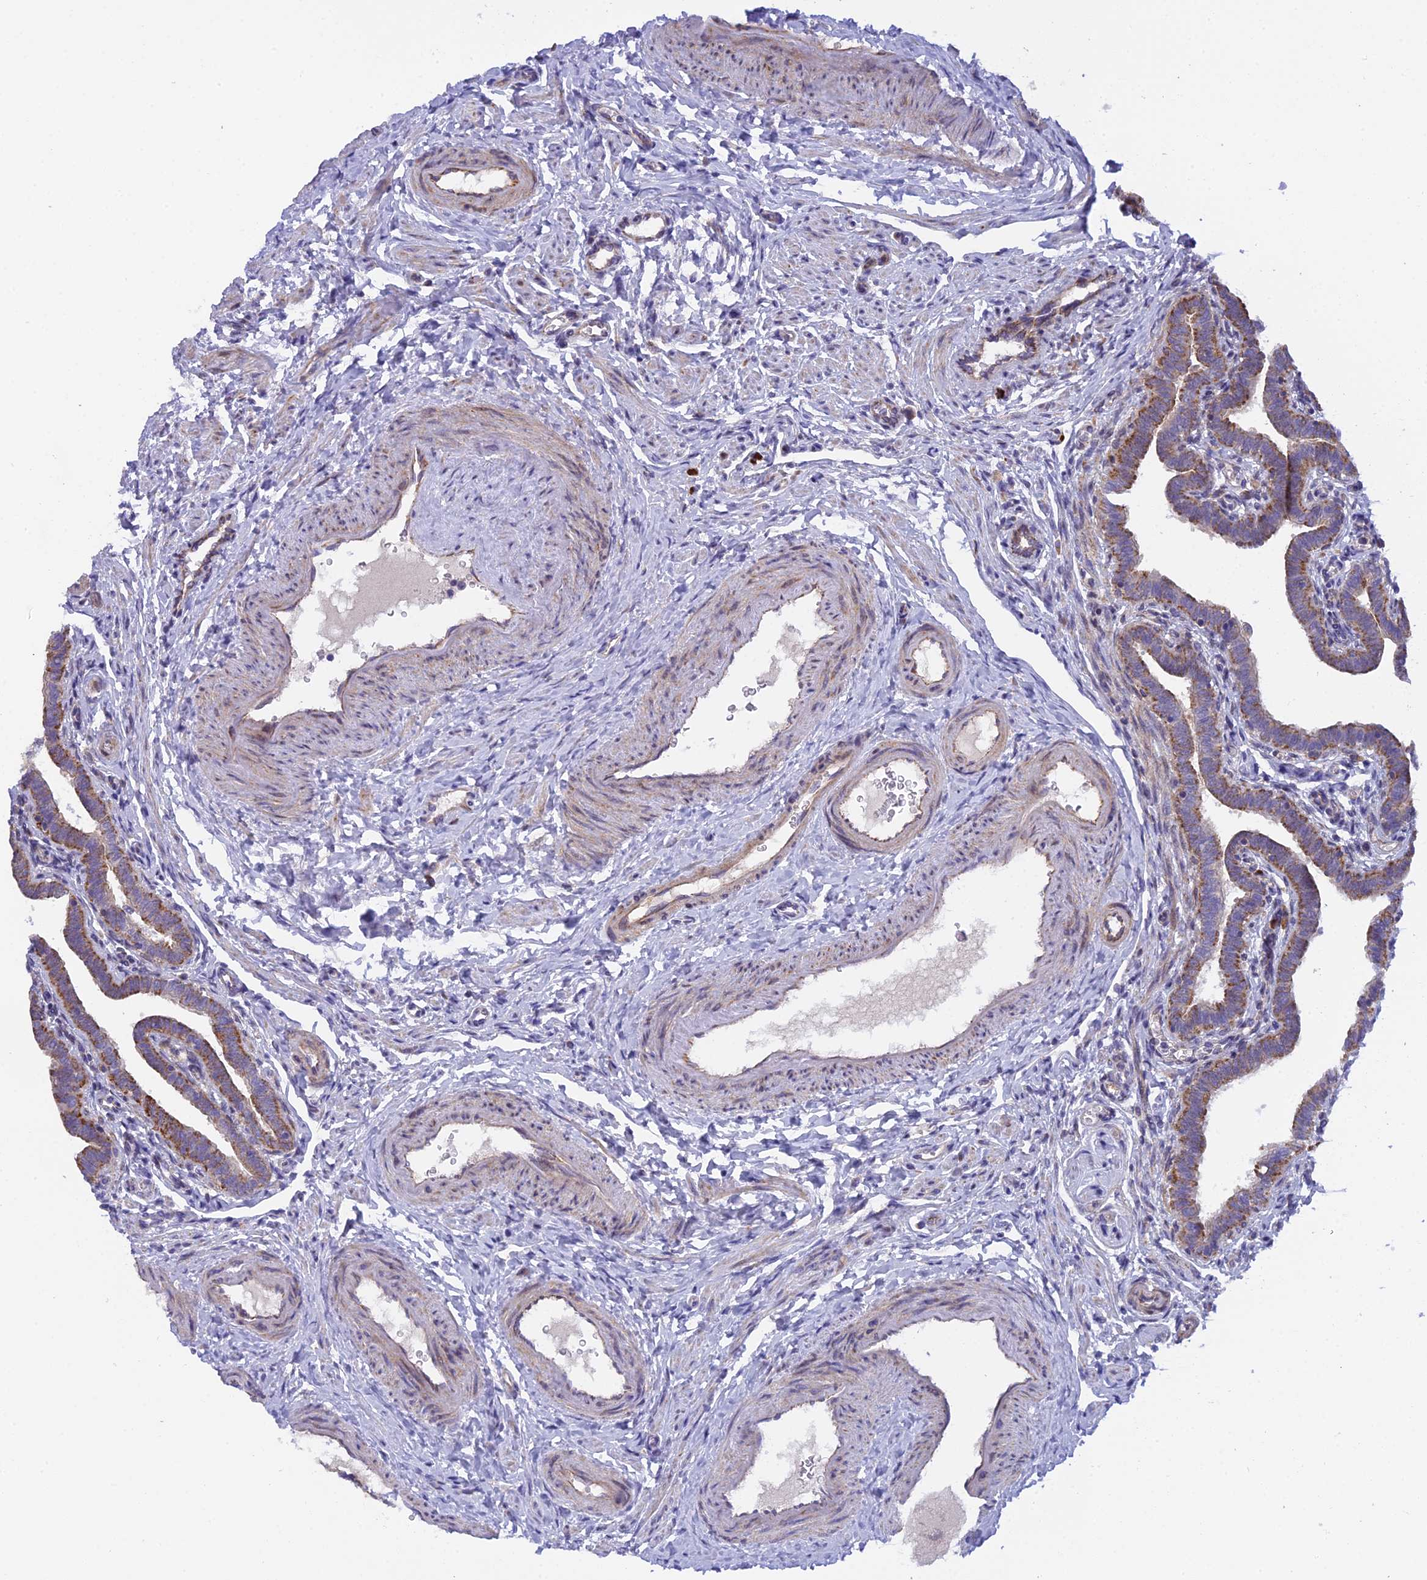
{"staining": {"intensity": "moderate", "quantity": ">75%", "location": "cytoplasmic/membranous"}, "tissue": "fallopian tube", "cell_type": "Glandular cells", "image_type": "normal", "snomed": [{"axis": "morphology", "description": "Normal tissue, NOS"}, {"axis": "topography", "description": "Fallopian tube"}], "caption": "Glandular cells display moderate cytoplasmic/membranous expression in approximately >75% of cells in benign fallopian tube. (DAB (3,3'-diaminobenzidine) = brown stain, brightfield microscopy at high magnification).", "gene": "CLCN7", "patient": {"sex": "female", "age": 36}}